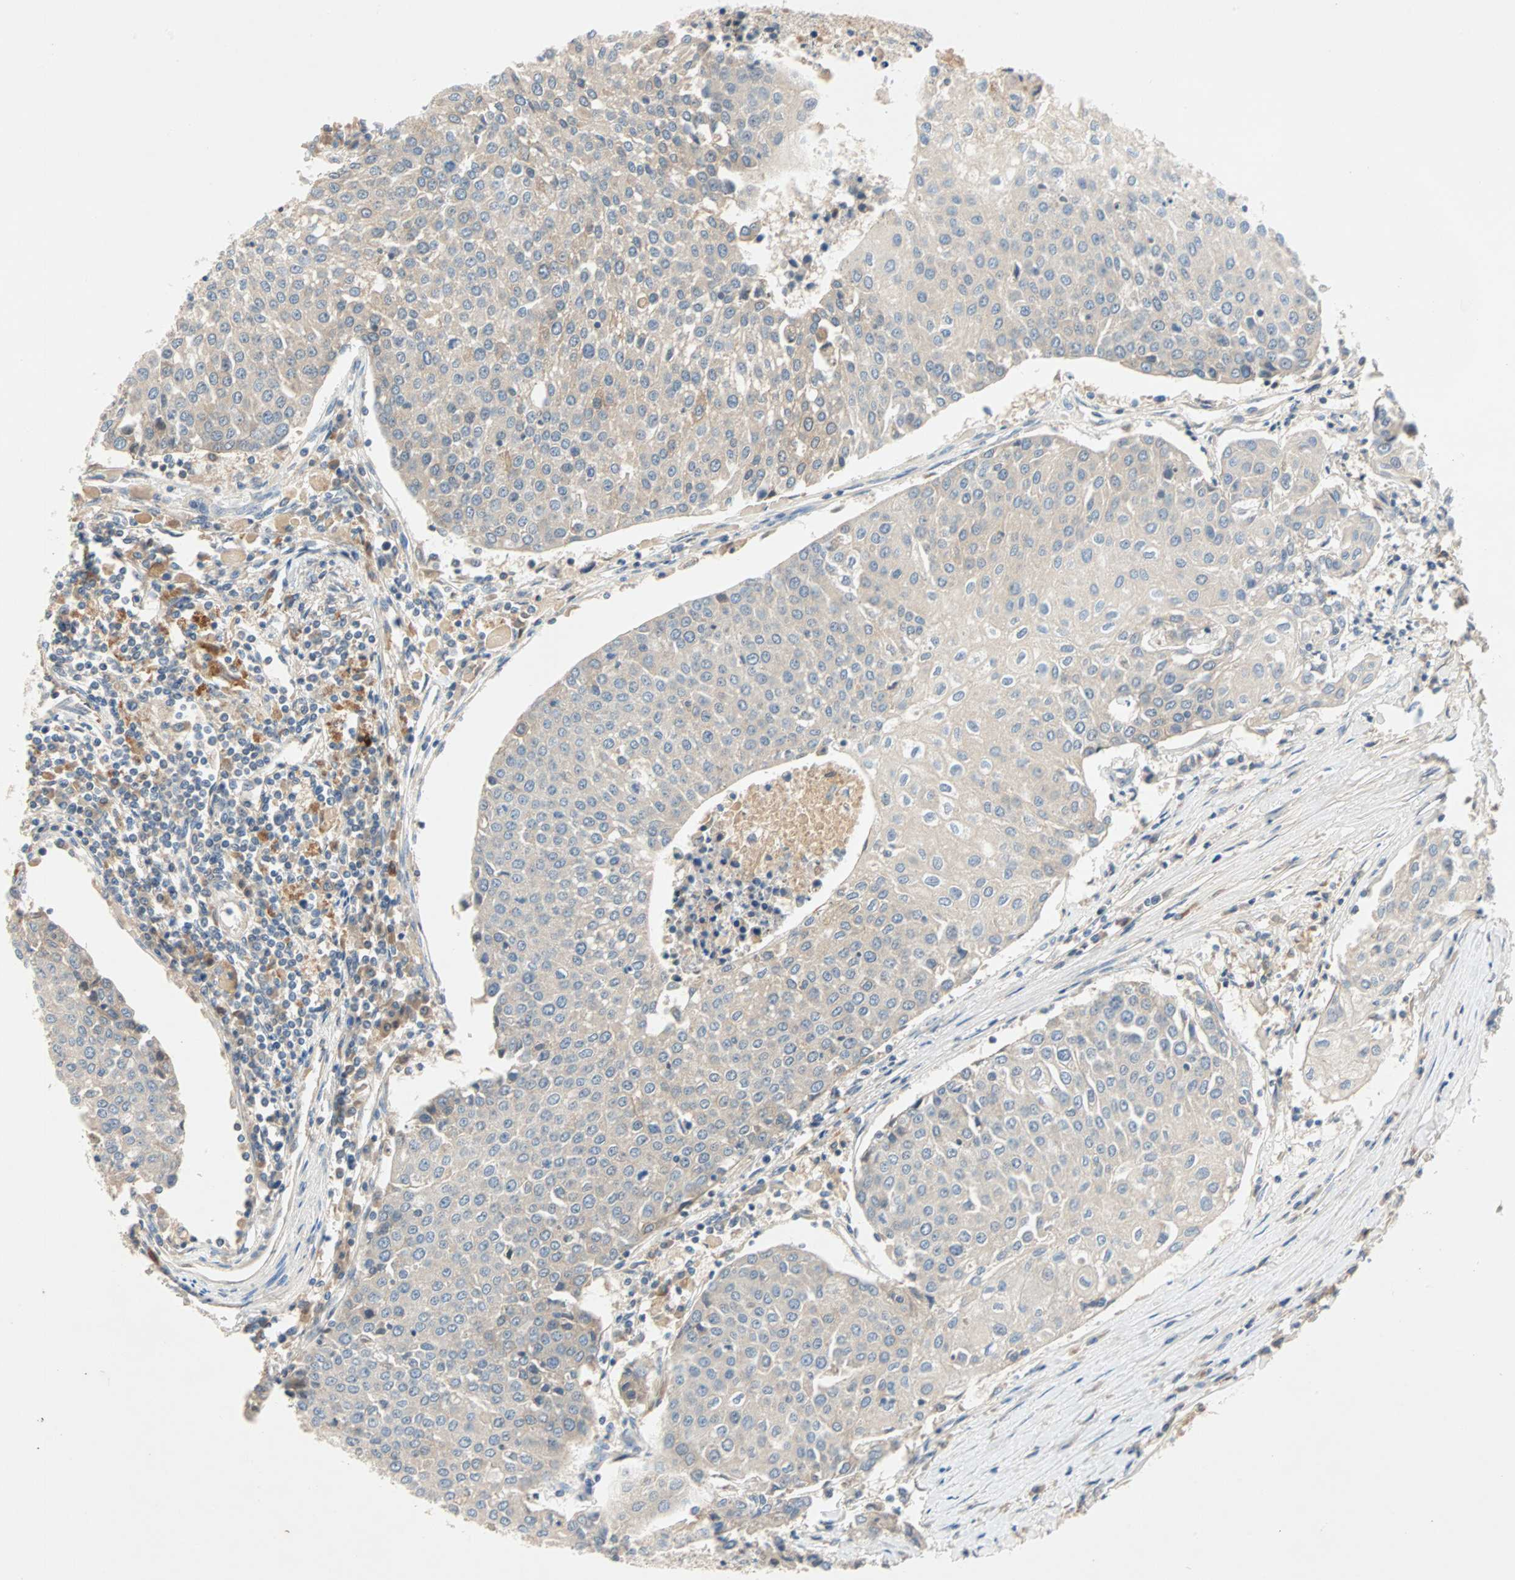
{"staining": {"intensity": "negative", "quantity": "none", "location": "none"}, "tissue": "urothelial cancer", "cell_type": "Tumor cells", "image_type": "cancer", "snomed": [{"axis": "morphology", "description": "Urothelial carcinoma, High grade"}, {"axis": "topography", "description": "Urinary bladder"}], "caption": "Tumor cells show no significant expression in high-grade urothelial carcinoma.", "gene": "MAP4K1", "patient": {"sex": "female", "age": 85}}